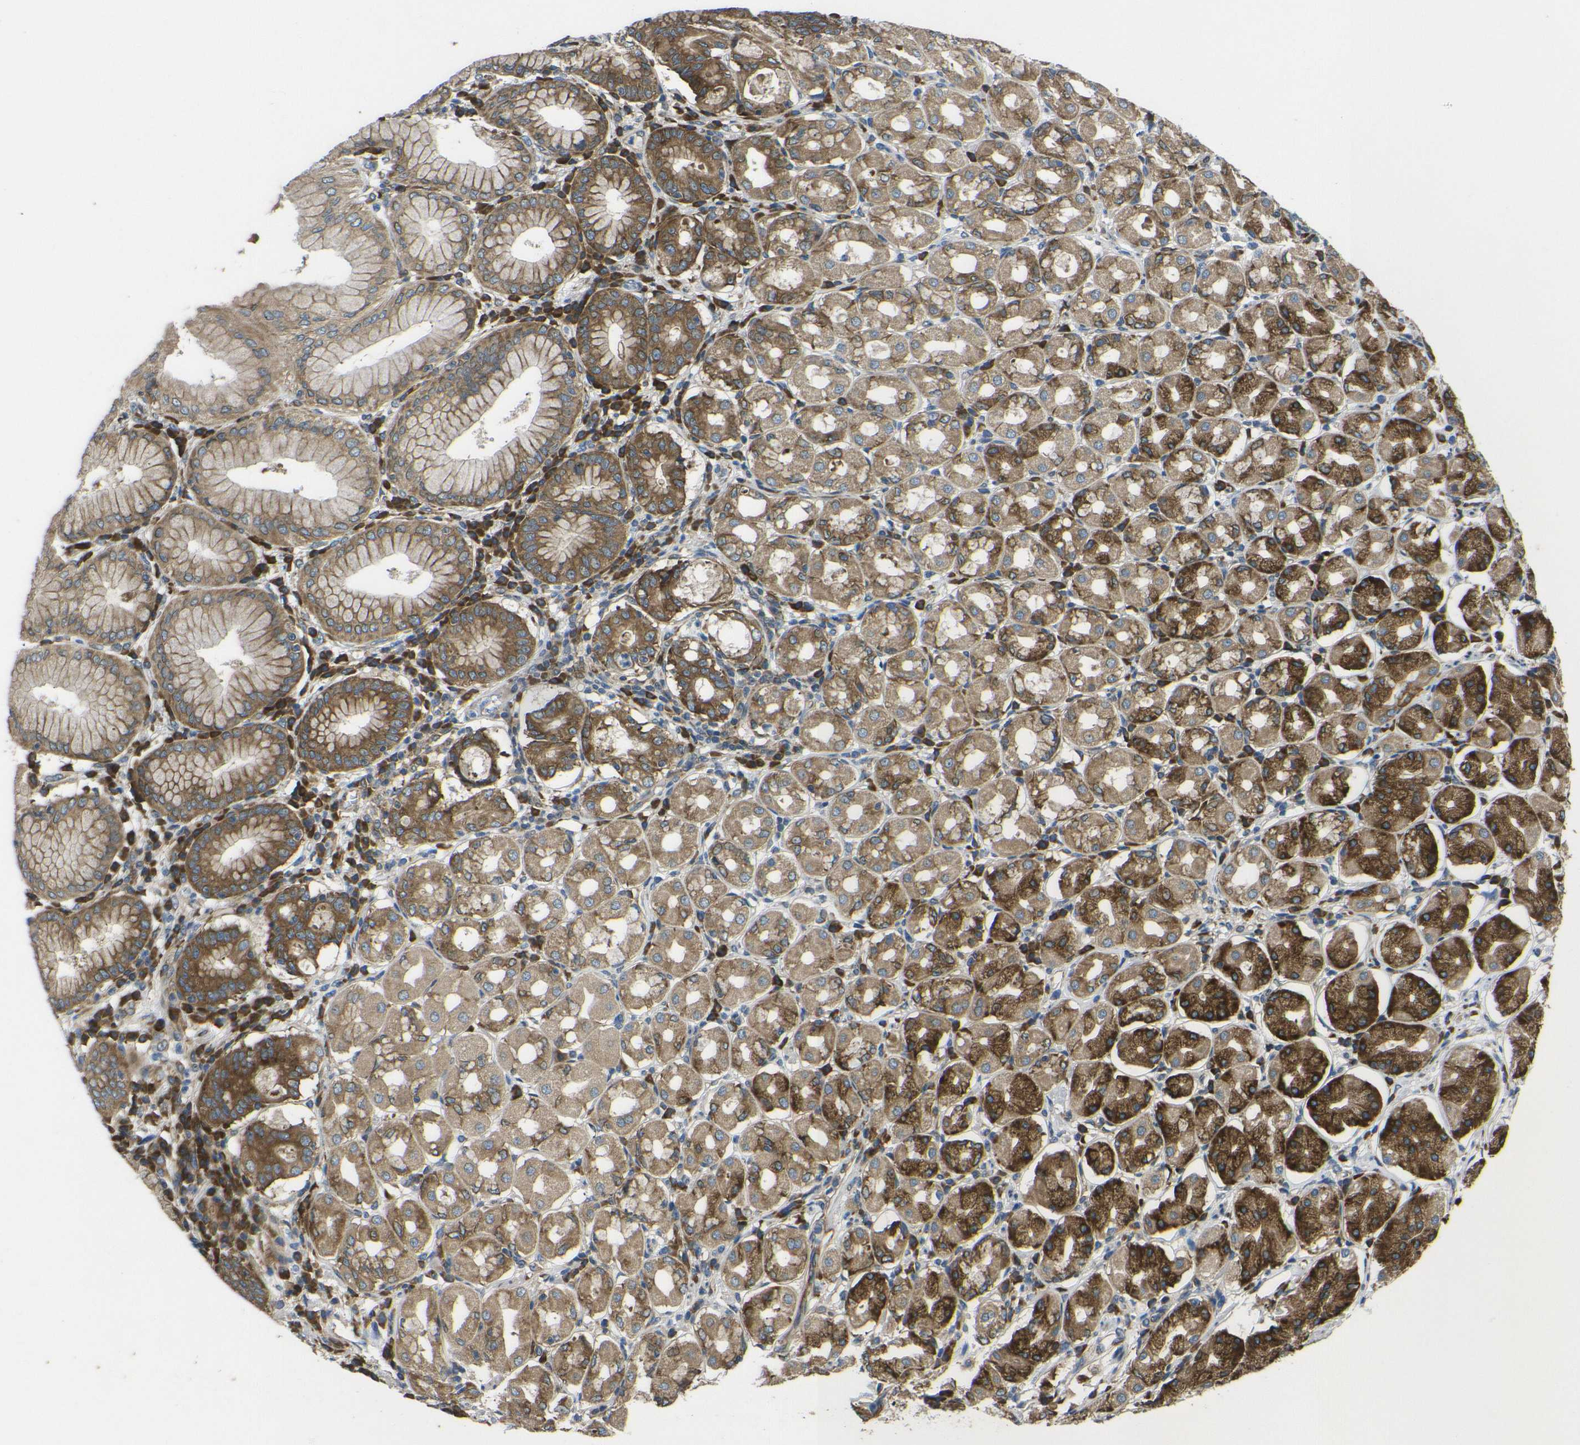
{"staining": {"intensity": "strong", "quantity": ">75%", "location": "cytoplasmic/membranous"}, "tissue": "stomach", "cell_type": "Glandular cells", "image_type": "normal", "snomed": [{"axis": "morphology", "description": "Normal tissue, NOS"}, {"axis": "topography", "description": "Stomach"}, {"axis": "topography", "description": "Stomach, lower"}], "caption": "High-magnification brightfield microscopy of normal stomach stained with DAB (brown) and counterstained with hematoxylin (blue). glandular cells exhibit strong cytoplasmic/membranous positivity is identified in about>75% of cells. Immunohistochemistry stains the protein in brown and the nuclei are stained blue.", "gene": "RPSA", "patient": {"sex": "female", "age": 56}}